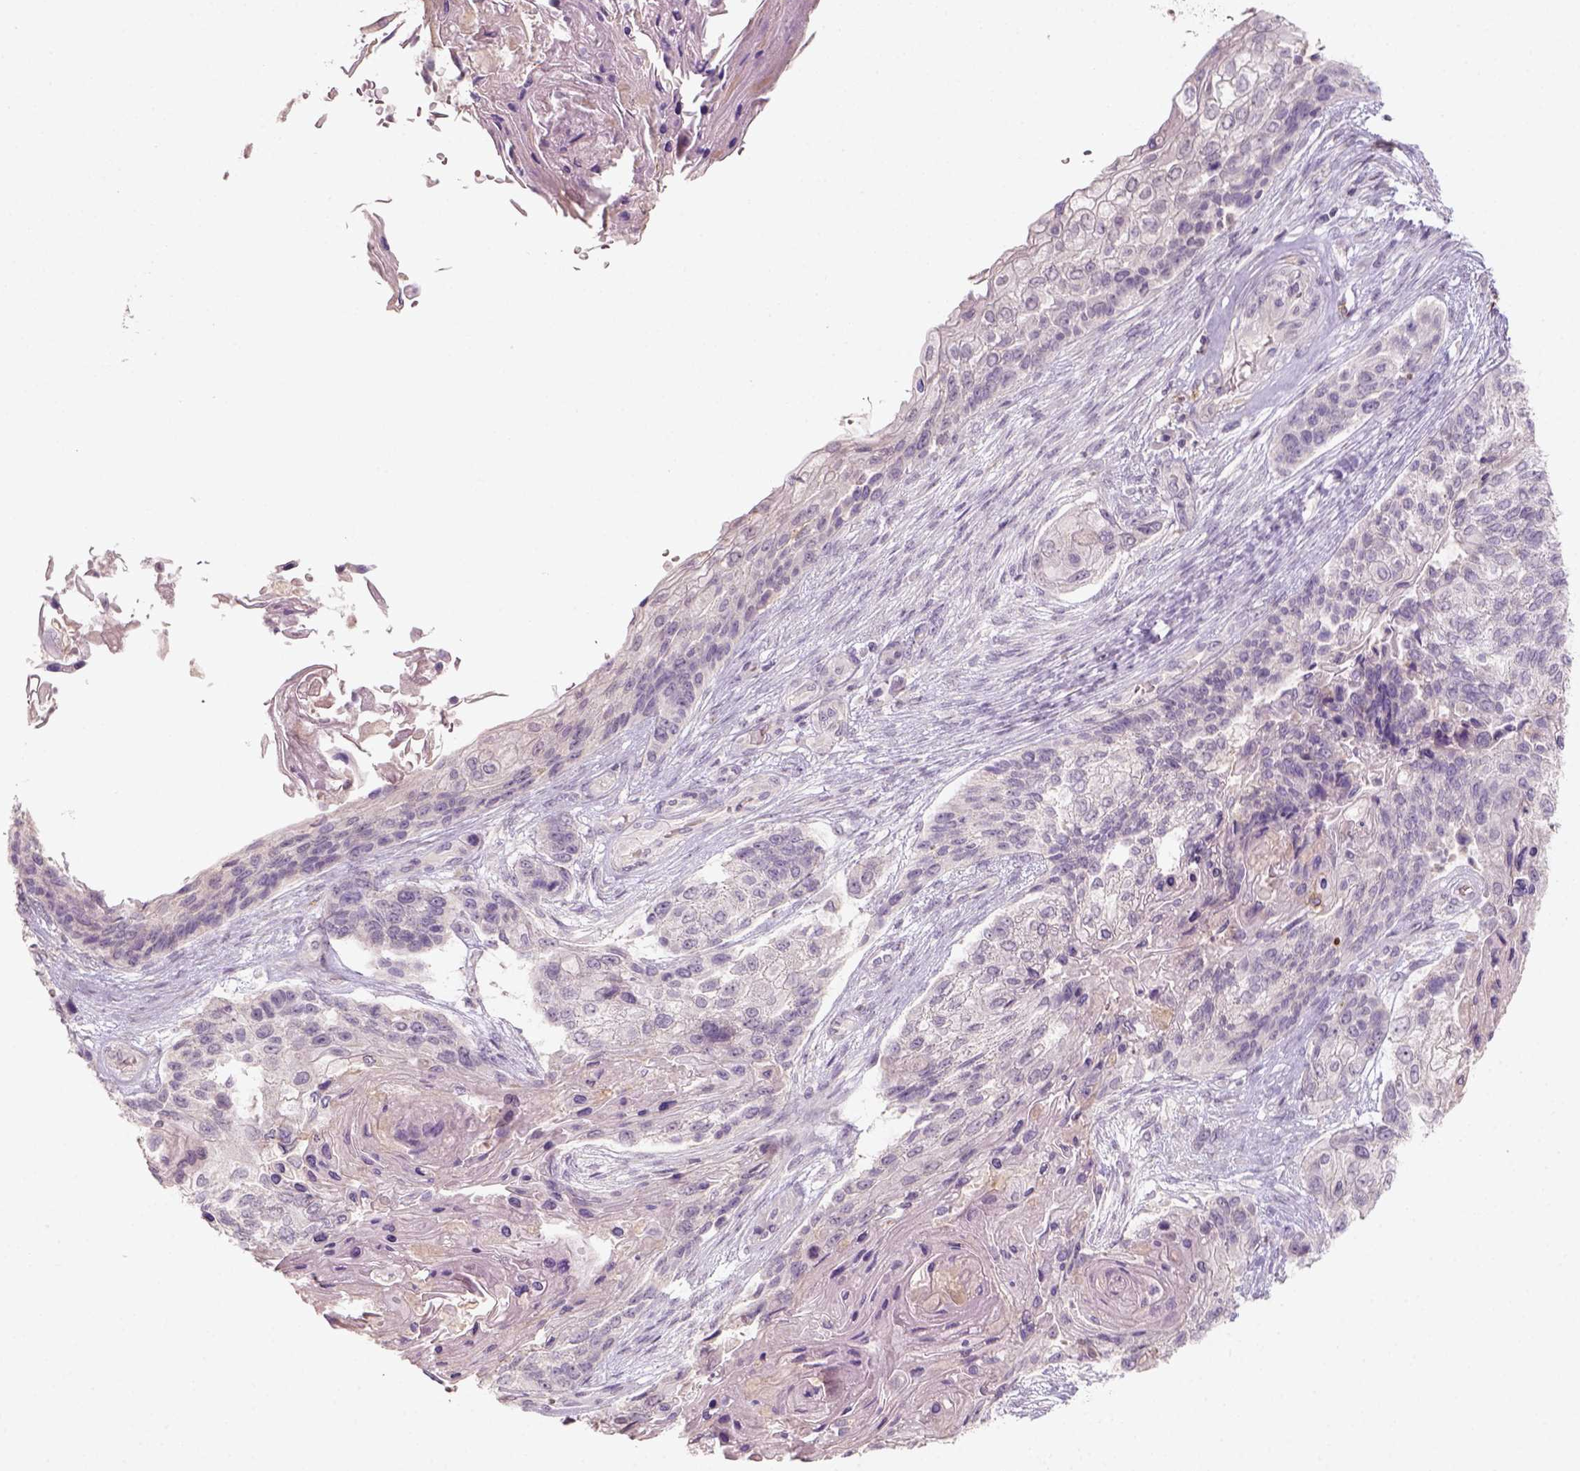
{"staining": {"intensity": "negative", "quantity": "none", "location": "none"}, "tissue": "lung cancer", "cell_type": "Tumor cells", "image_type": "cancer", "snomed": [{"axis": "morphology", "description": "Squamous cell carcinoma, NOS"}, {"axis": "topography", "description": "Lung"}], "caption": "Tumor cells show no significant staining in lung squamous cell carcinoma. (Brightfield microscopy of DAB (3,3'-diaminobenzidine) immunohistochemistry at high magnification).", "gene": "AQP9", "patient": {"sex": "male", "age": 69}}